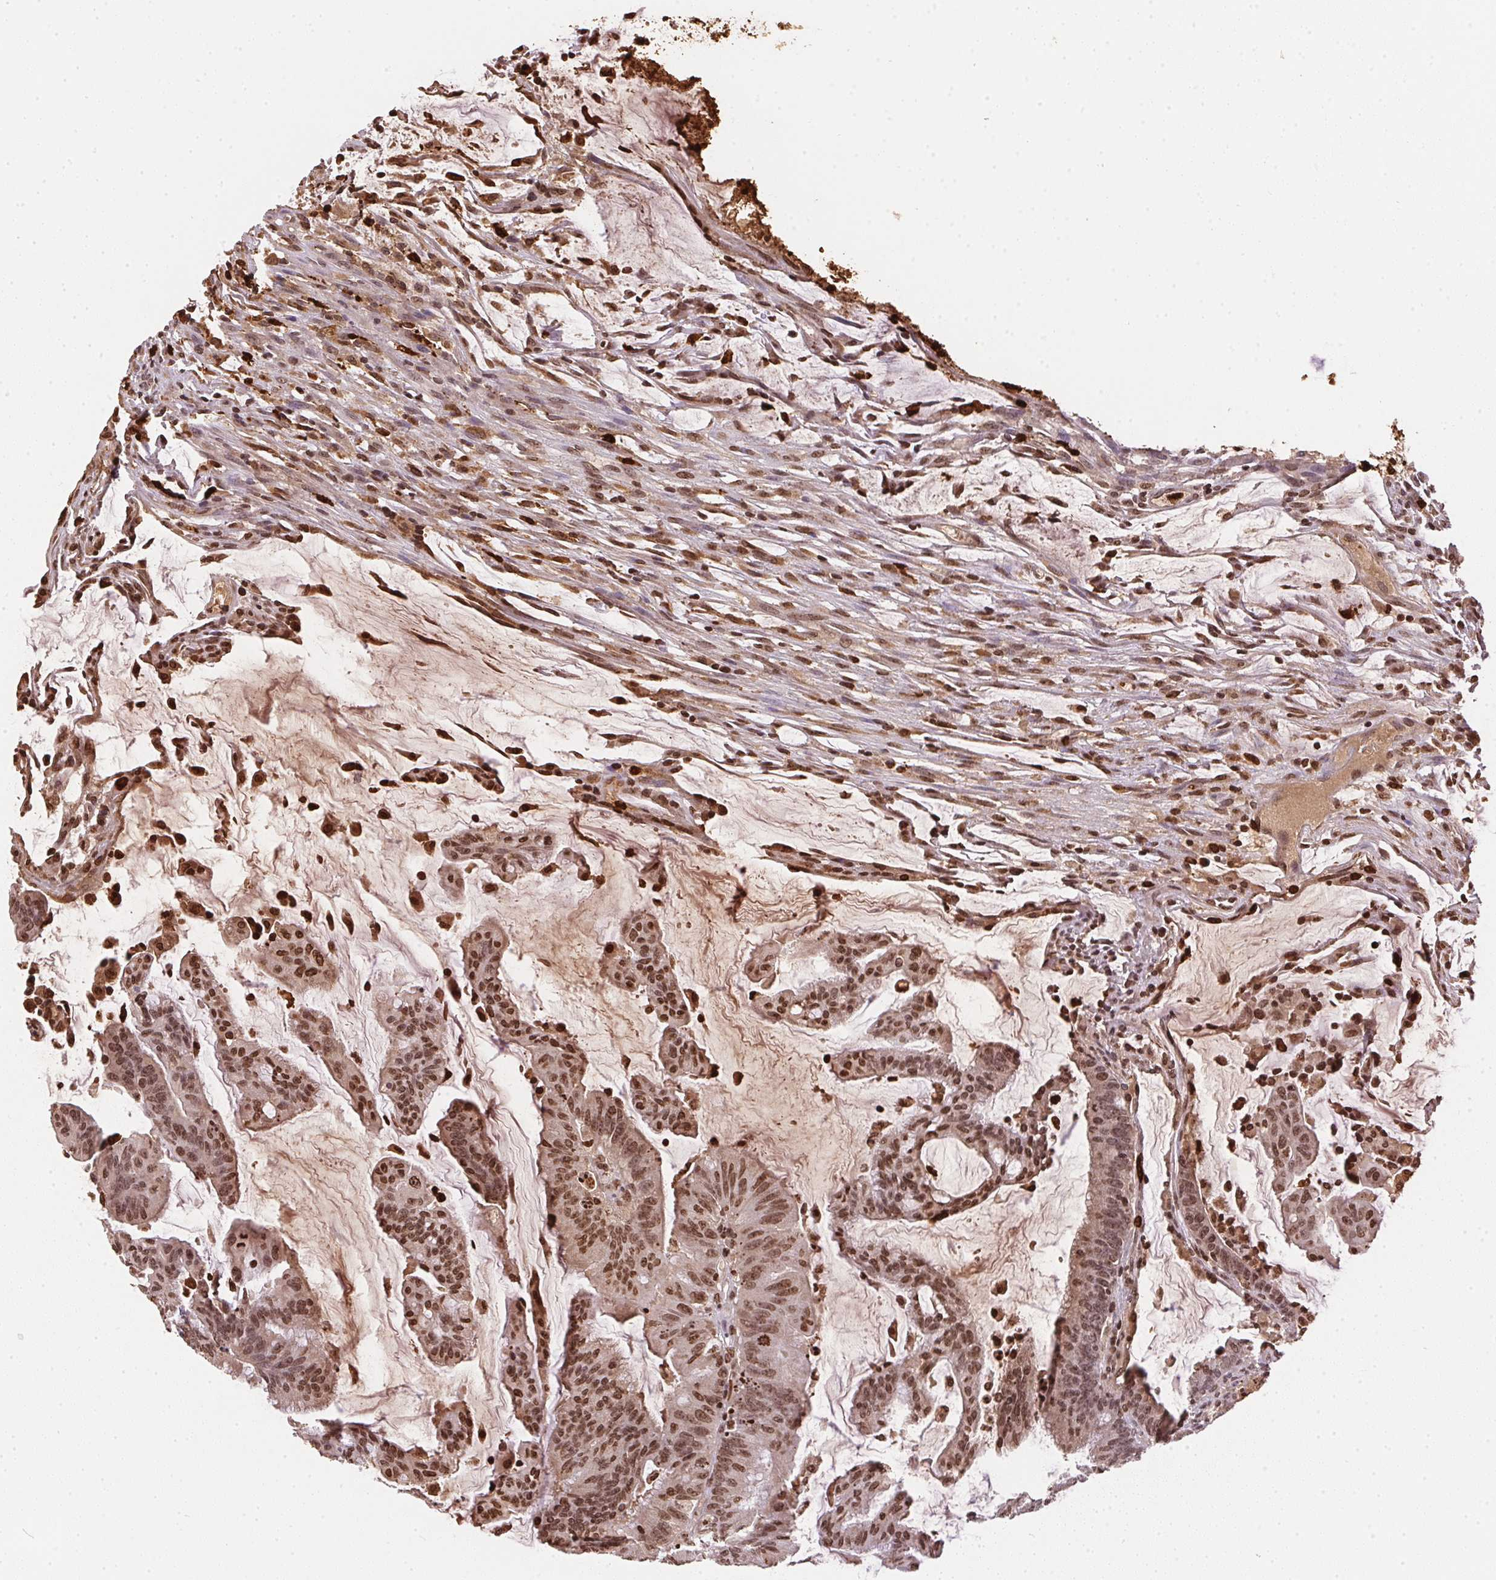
{"staining": {"intensity": "moderate", "quantity": ">75%", "location": "nuclear"}, "tissue": "colorectal cancer", "cell_type": "Tumor cells", "image_type": "cancer", "snomed": [{"axis": "morphology", "description": "Adenocarcinoma, NOS"}, {"axis": "topography", "description": "Colon"}], "caption": "A photomicrograph of colorectal cancer stained for a protein demonstrates moderate nuclear brown staining in tumor cells.", "gene": "ORM1", "patient": {"sex": "female", "age": 78}}